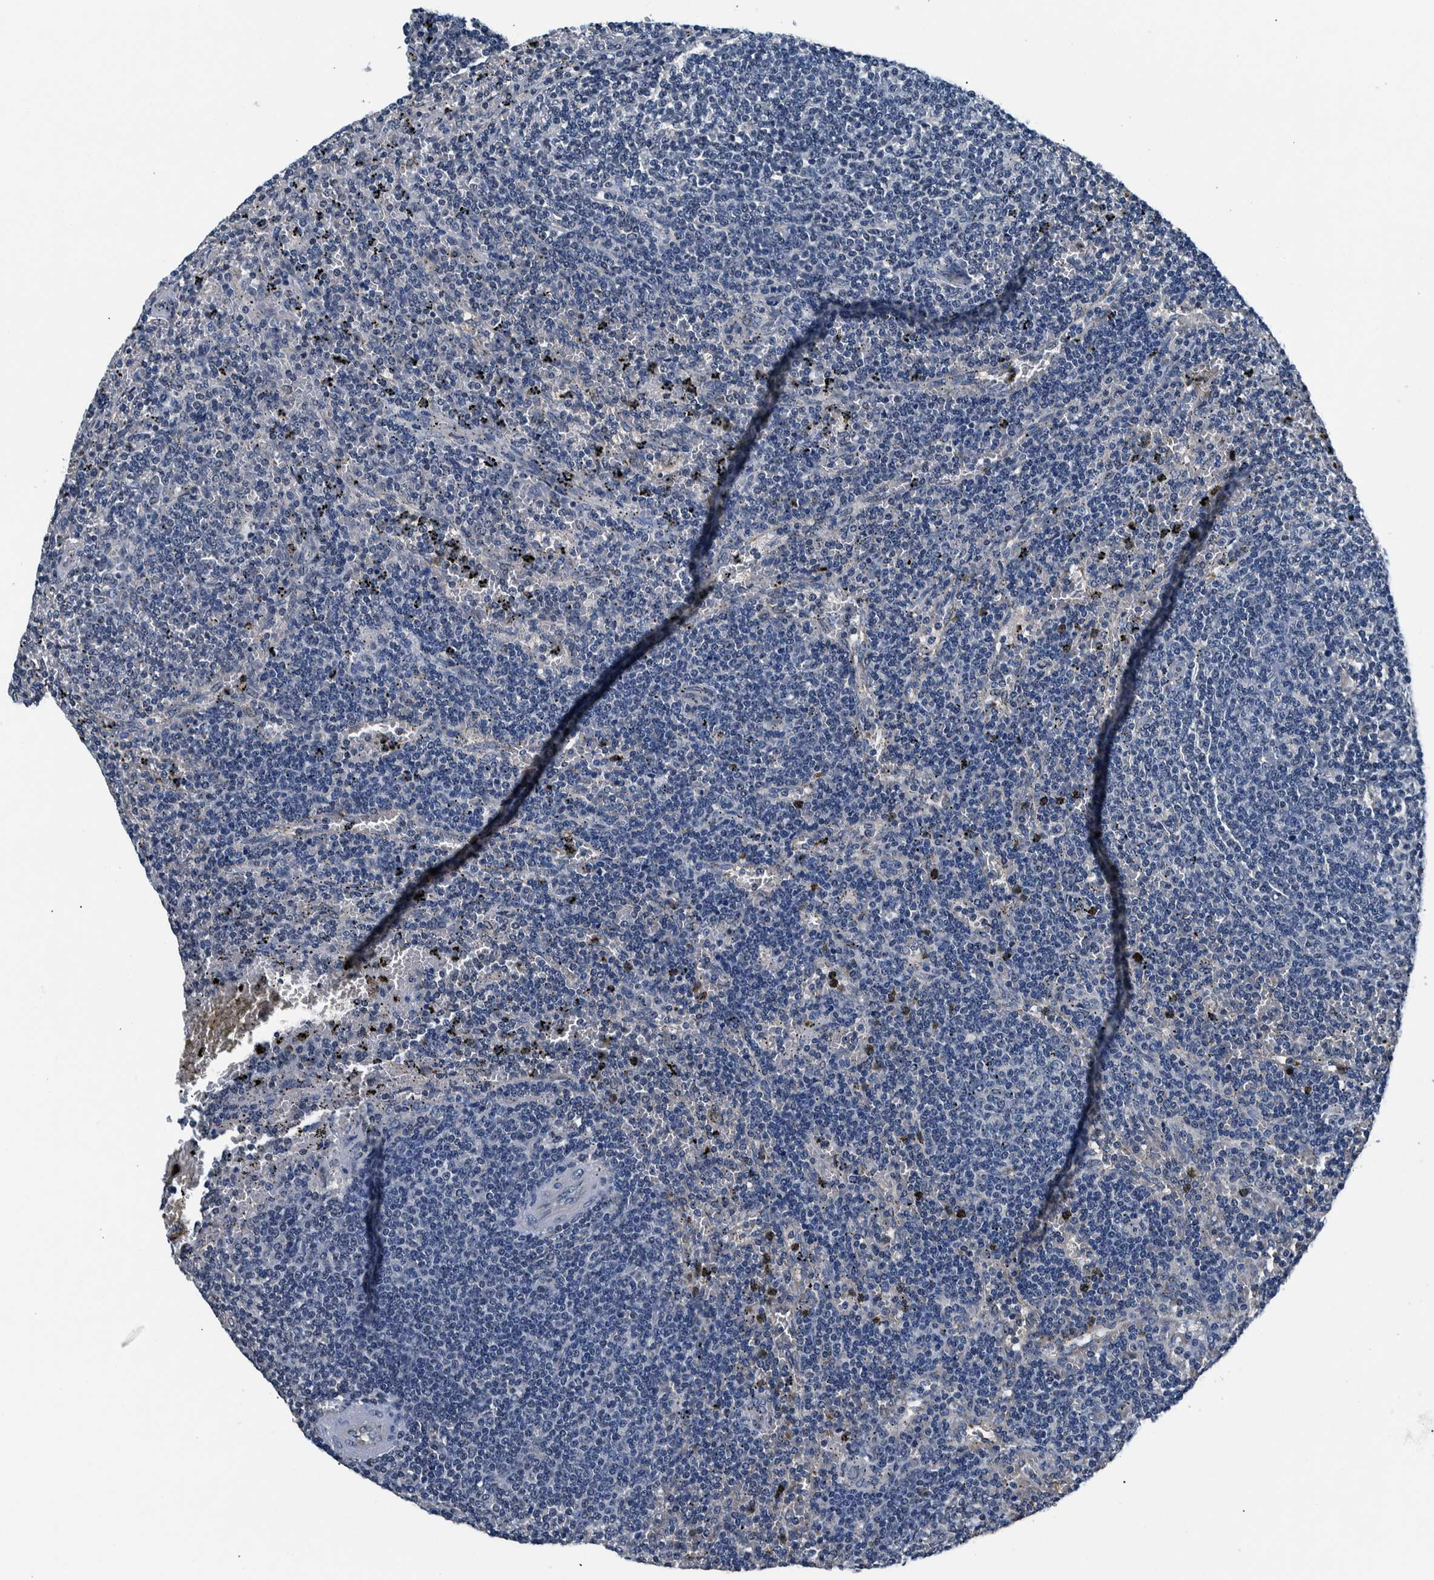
{"staining": {"intensity": "negative", "quantity": "none", "location": "none"}, "tissue": "lymphoma", "cell_type": "Tumor cells", "image_type": "cancer", "snomed": [{"axis": "morphology", "description": "Malignant lymphoma, non-Hodgkin's type, Low grade"}, {"axis": "topography", "description": "Spleen"}], "caption": "There is no significant positivity in tumor cells of malignant lymphoma, non-Hodgkin's type (low-grade). The staining is performed using DAB brown chromogen with nuclei counter-stained in using hematoxylin.", "gene": "NIBAN2", "patient": {"sex": "female", "age": 50}}